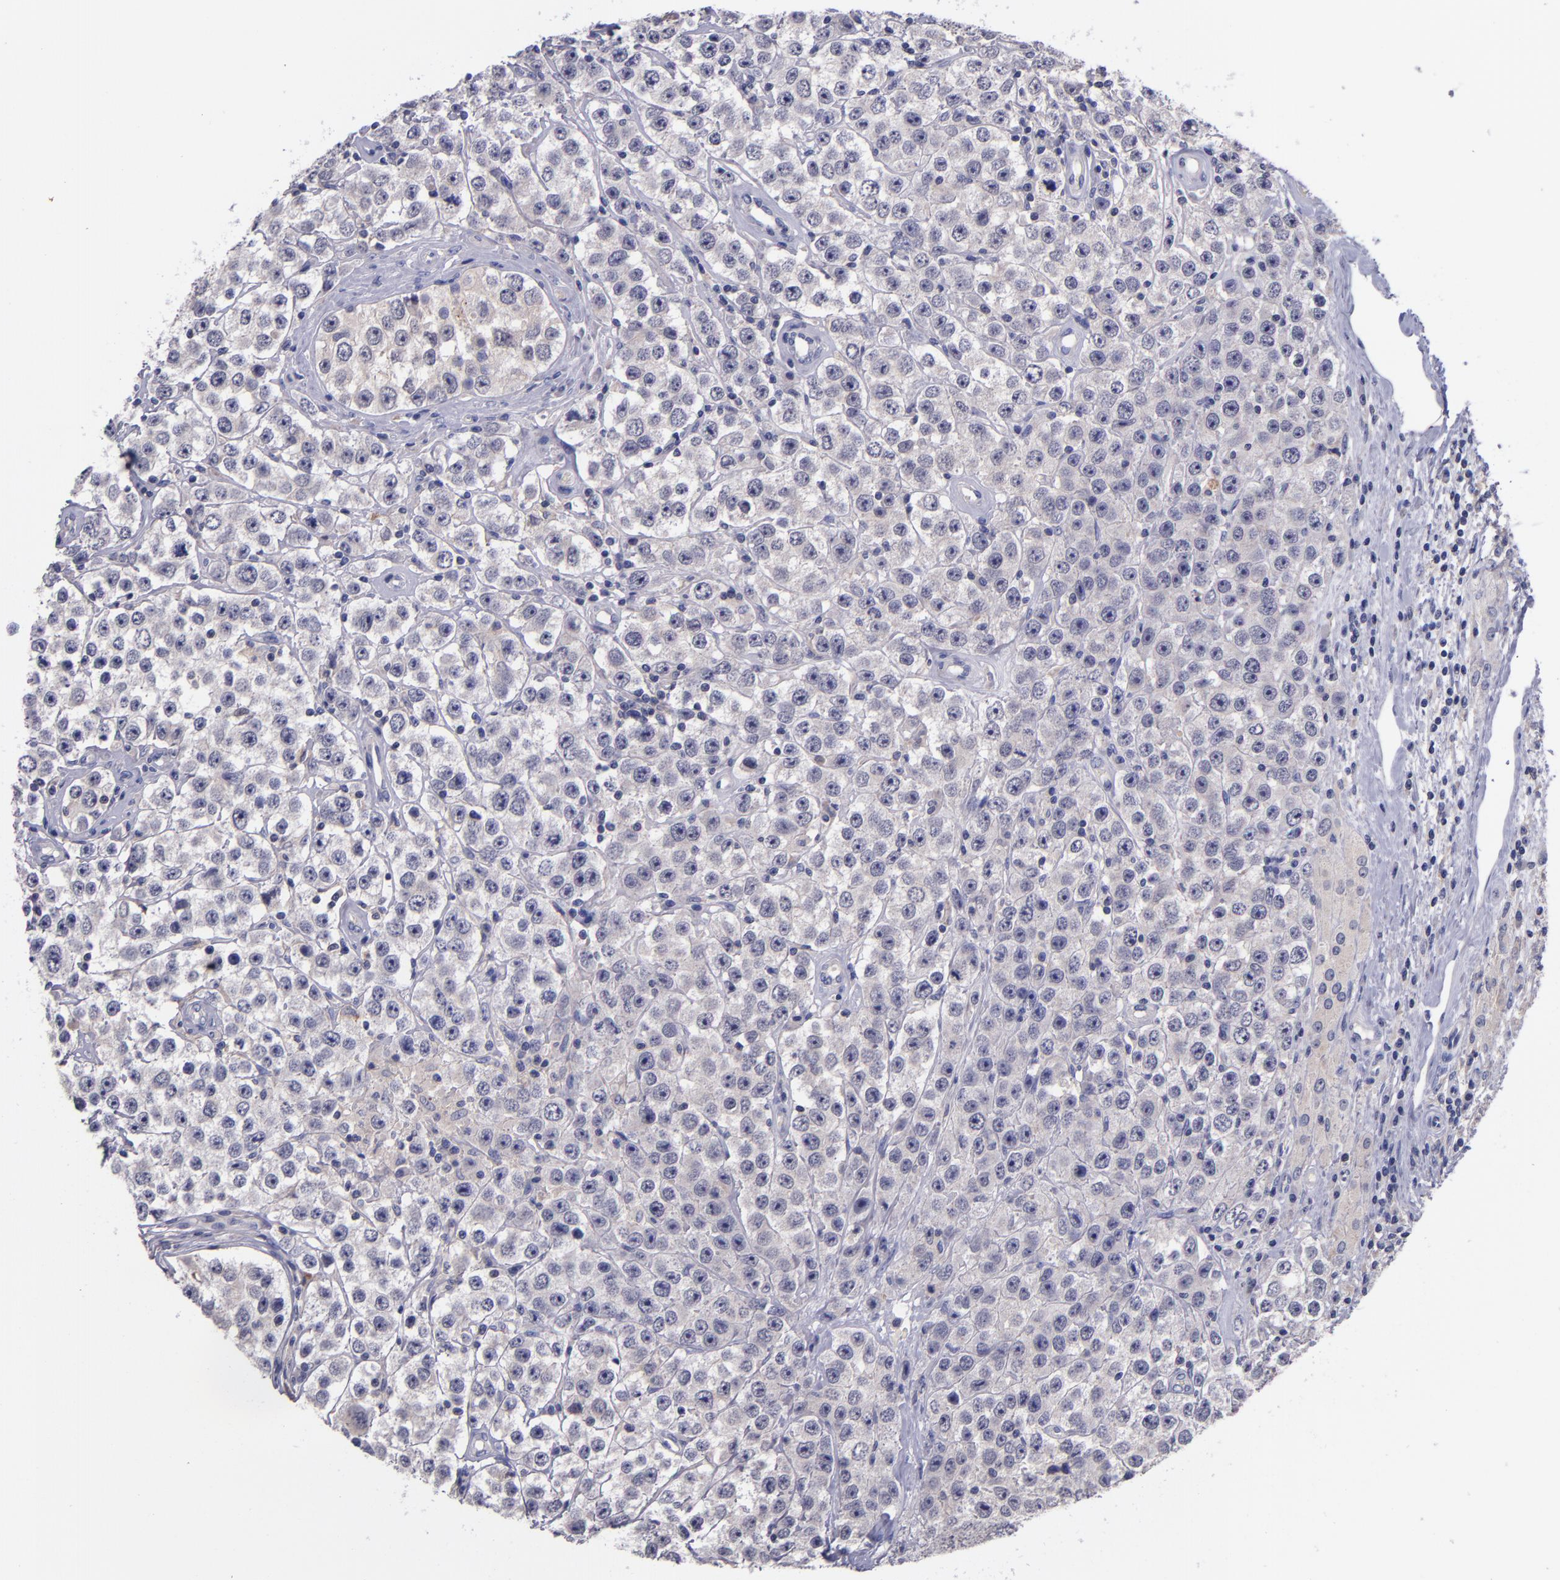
{"staining": {"intensity": "weak", "quantity": "<25%", "location": "cytoplasmic/membranous"}, "tissue": "testis cancer", "cell_type": "Tumor cells", "image_type": "cancer", "snomed": [{"axis": "morphology", "description": "Seminoma, NOS"}, {"axis": "topography", "description": "Testis"}], "caption": "Immunohistochemical staining of human testis seminoma exhibits no significant expression in tumor cells.", "gene": "RBP4", "patient": {"sex": "male", "age": 52}}